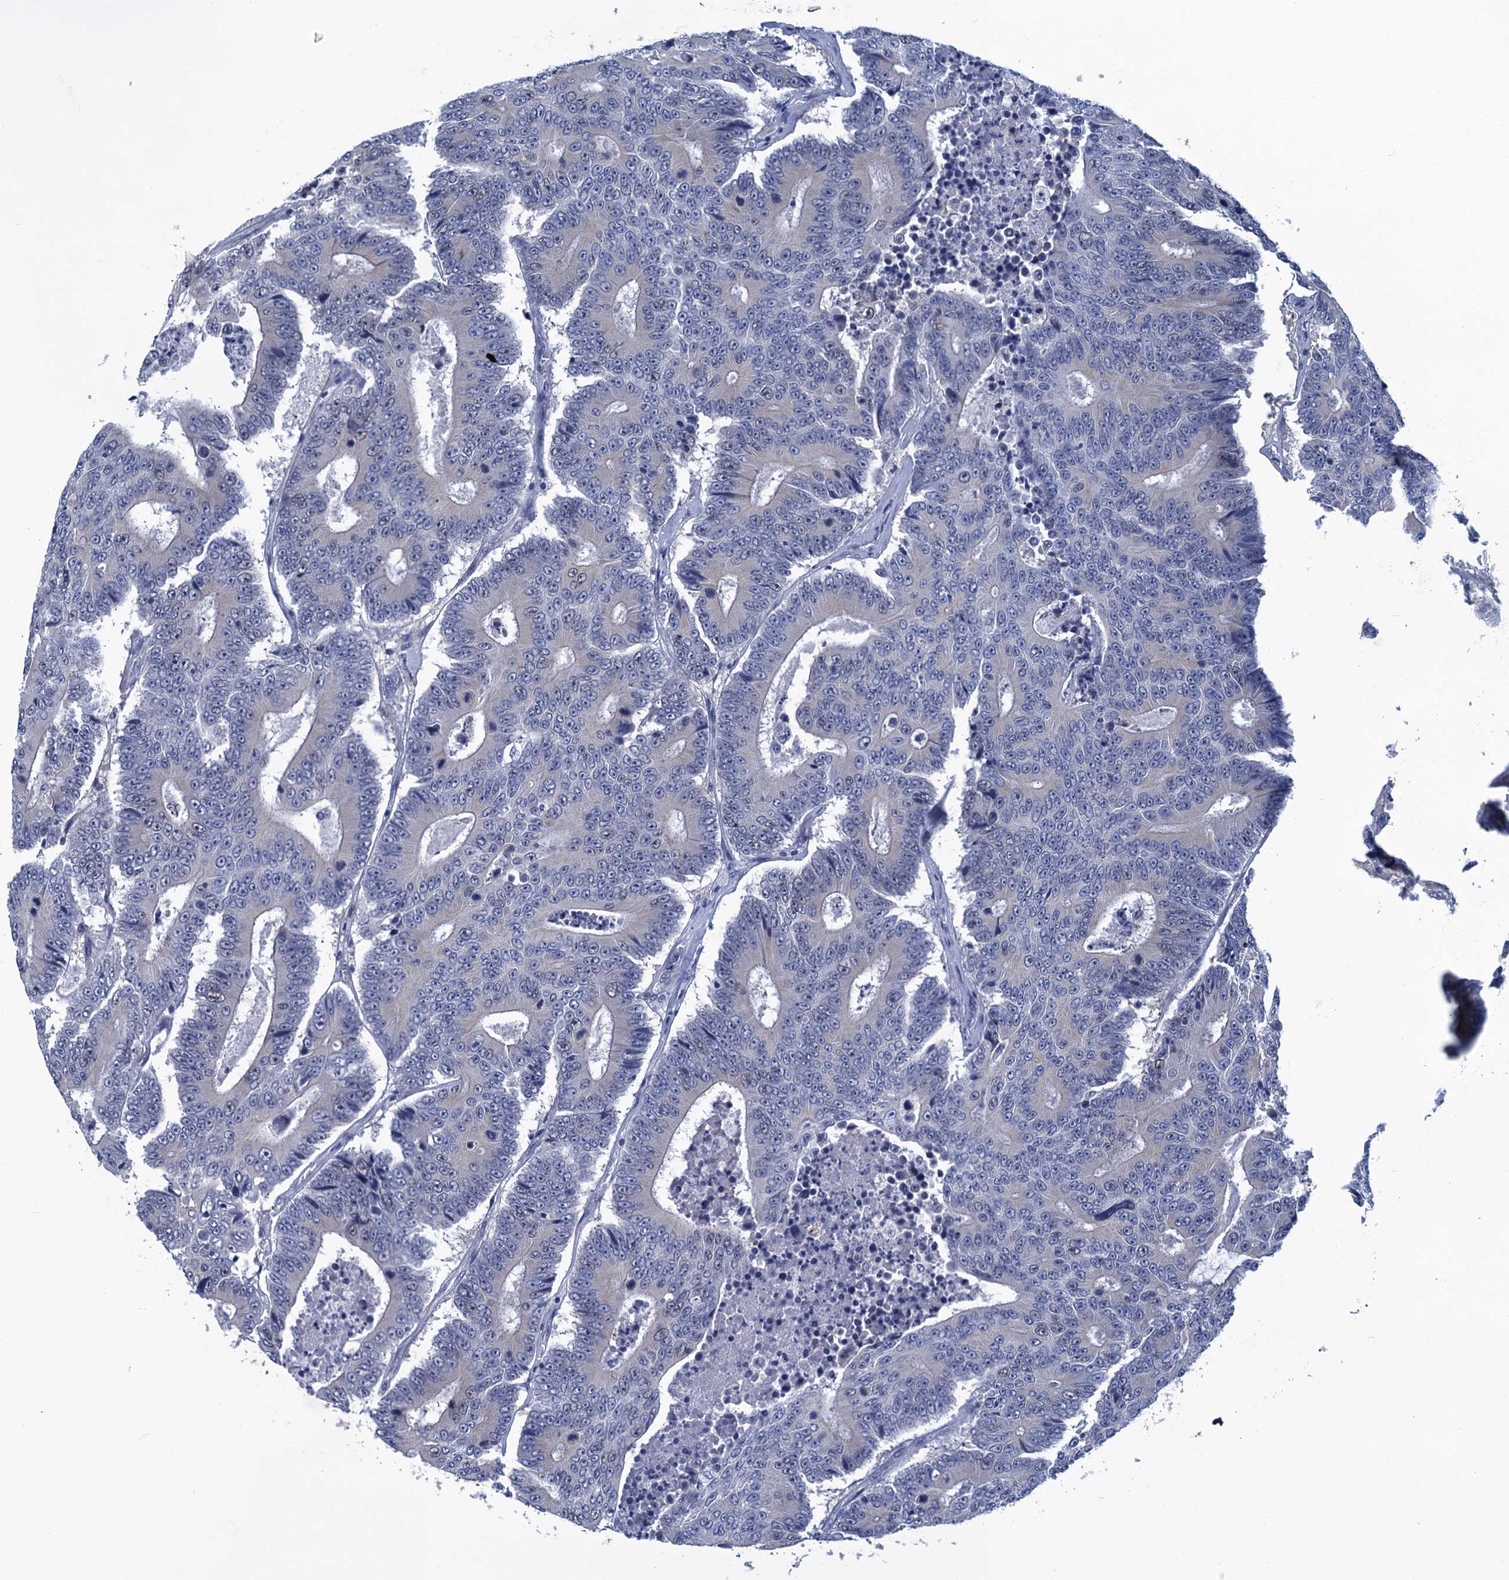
{"staining": {"intensity": "negative", "quantity": "none", "location": "none"}, "tissue": "colorectal cancer", "cell_type": "Tumor cells", "image_type": "cancer", "snomed": [{"axis": "morphology", "description": "Adenocarcinoma, NOS"}, {"axis": "topography", "description": "Colon"}], "caption": "DAB (3,3'-diaminobenzidine) immunohistochemical staining of human colorectal cancer displays no significant expression in tumor cells.", "gene": "GINS3", "patient": {"sex": "male", "age": 83}}